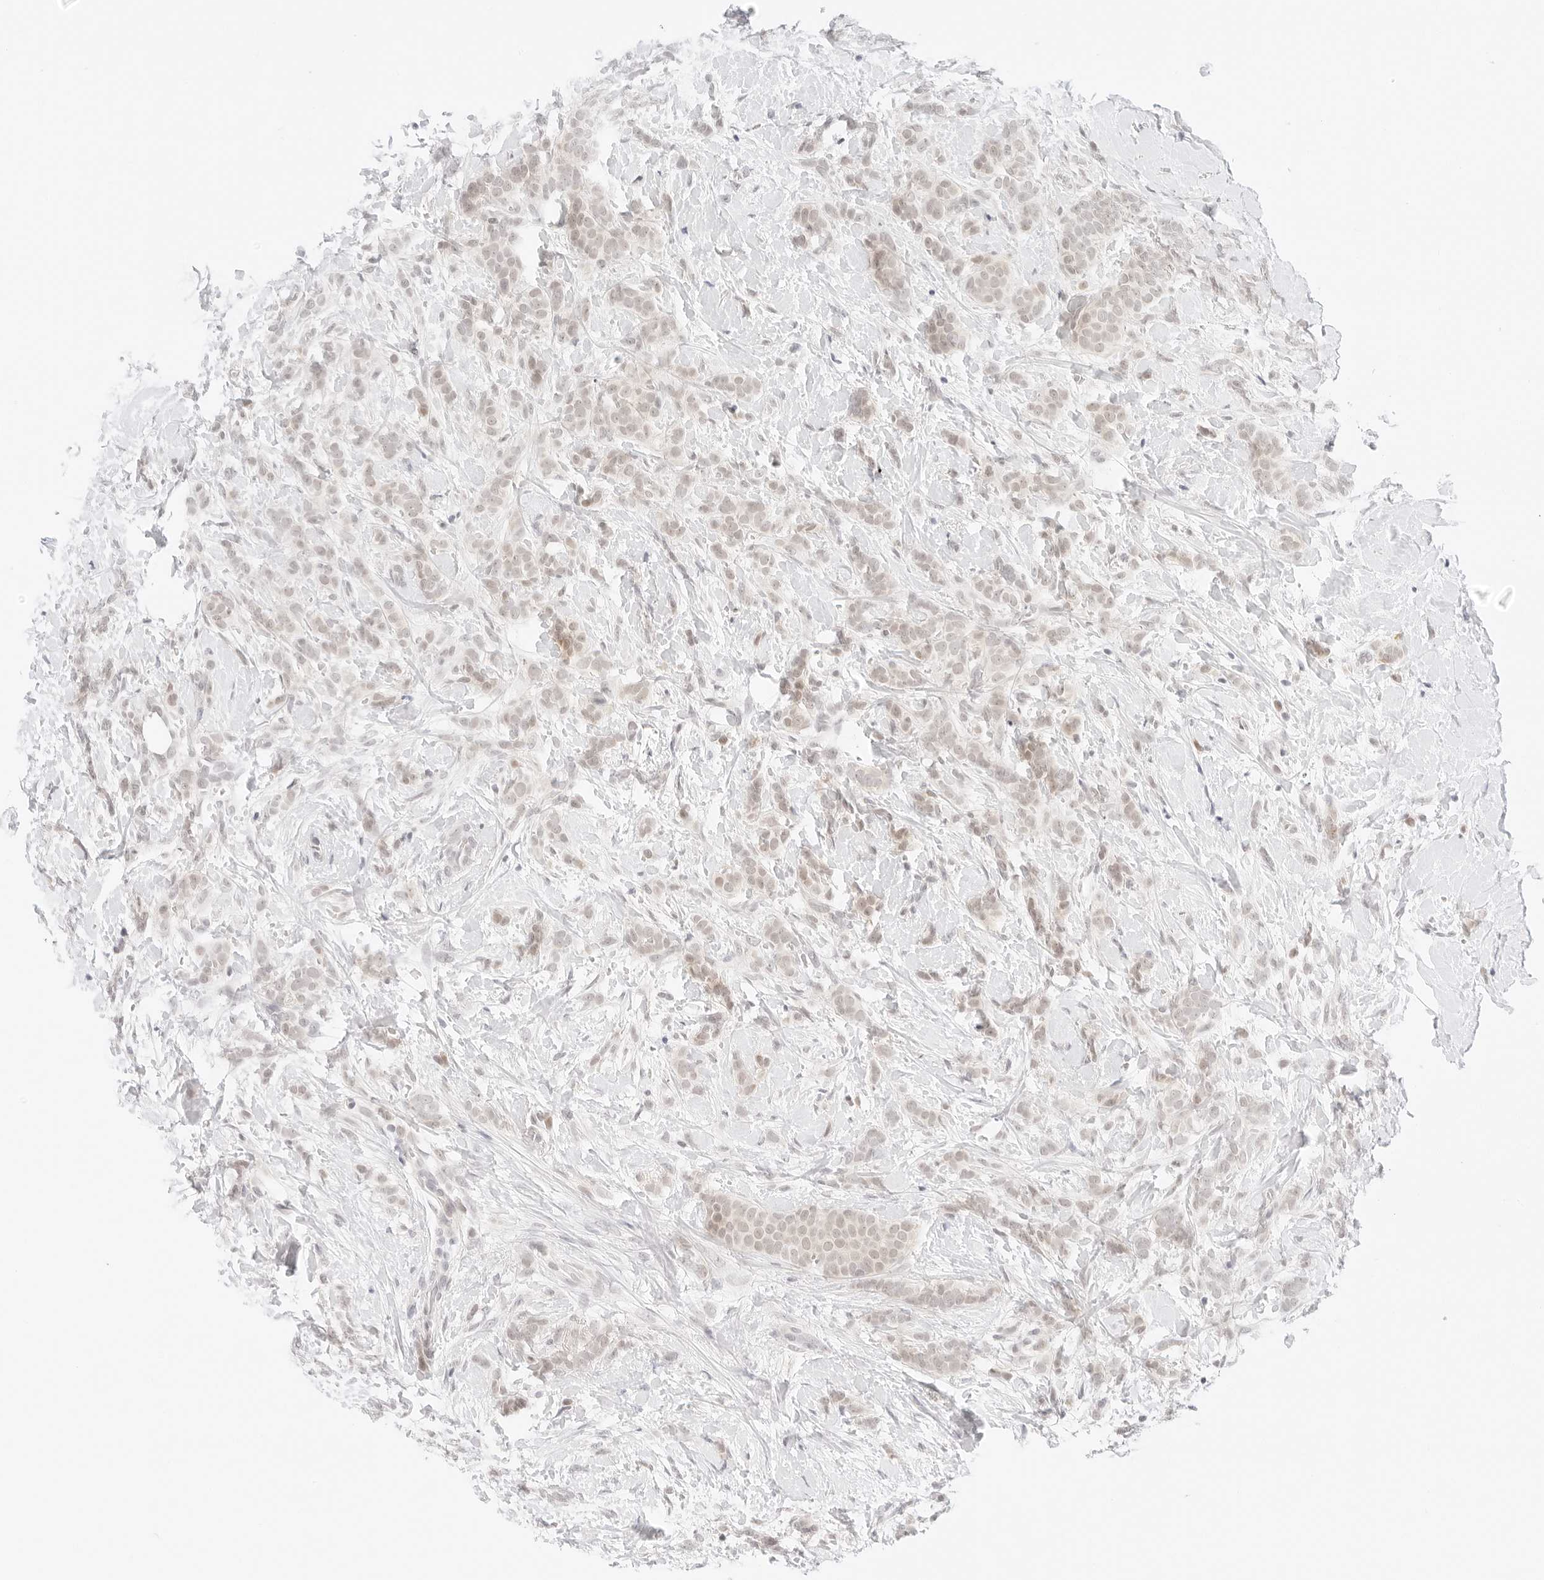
{"staining": {"intensity": "weak", "quantity": "25%-75%", "location": "nuclear"}, "tissue": "breast cancer", "cell_type": "Tumor cells", "image_type": "cancer", "snomed": [{"axis": "morphology", "description": "Lobular carcinoma, in situ"}, {"axis": "morphology", "description": "Lobular carcinoma"}, {"axis": "topography", "description": "Breast"}], "caption": "This histopathology image reveals immunohistochemistry staining of lobular carcinoma (breast), with low weak nuclear expression in about 25%-75% of tumor cells.", "gene": "POLR3C", "patient": {"sex": "female", "age": 41}}